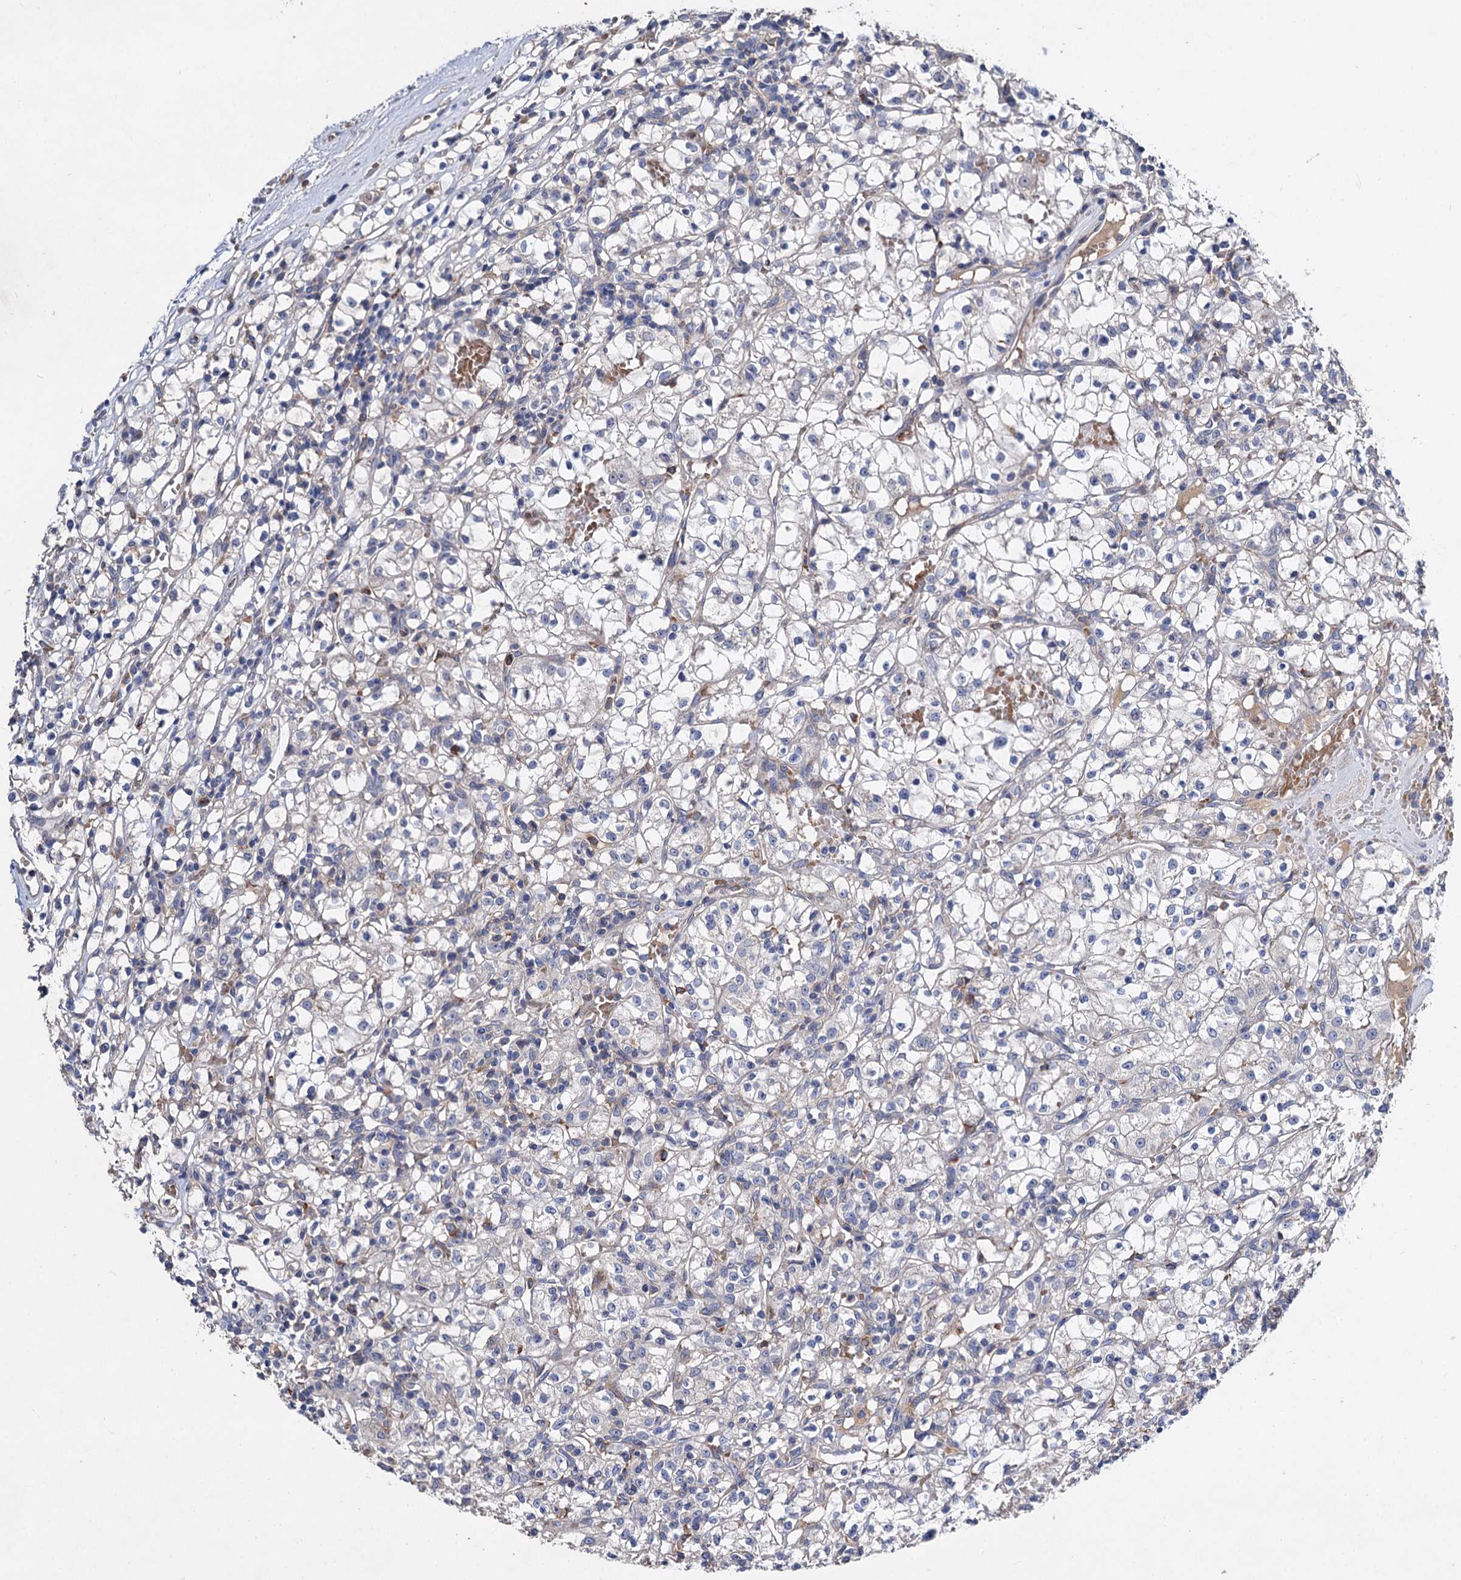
{"staining": {"intensity": "negative", "quantity": "none", "location": "none"}, "tissue": "renal cancer", "cell_type": "Tumor cells", "image_type": "cancer", "snomed": [{"axis": "morphology", "description": "Adenocarcinoma, NOS"}, {"axis": "topography", "description": "Kidney"}], "caption": "IHC of human renal adenocarcinoma demonstrates no expression in tumor cells. (DAB immunohistochemistry (IHC) with hematoxylin counter stain).", "gene": "HVCN1", "patient": {"sex": "female", "age": 59}}